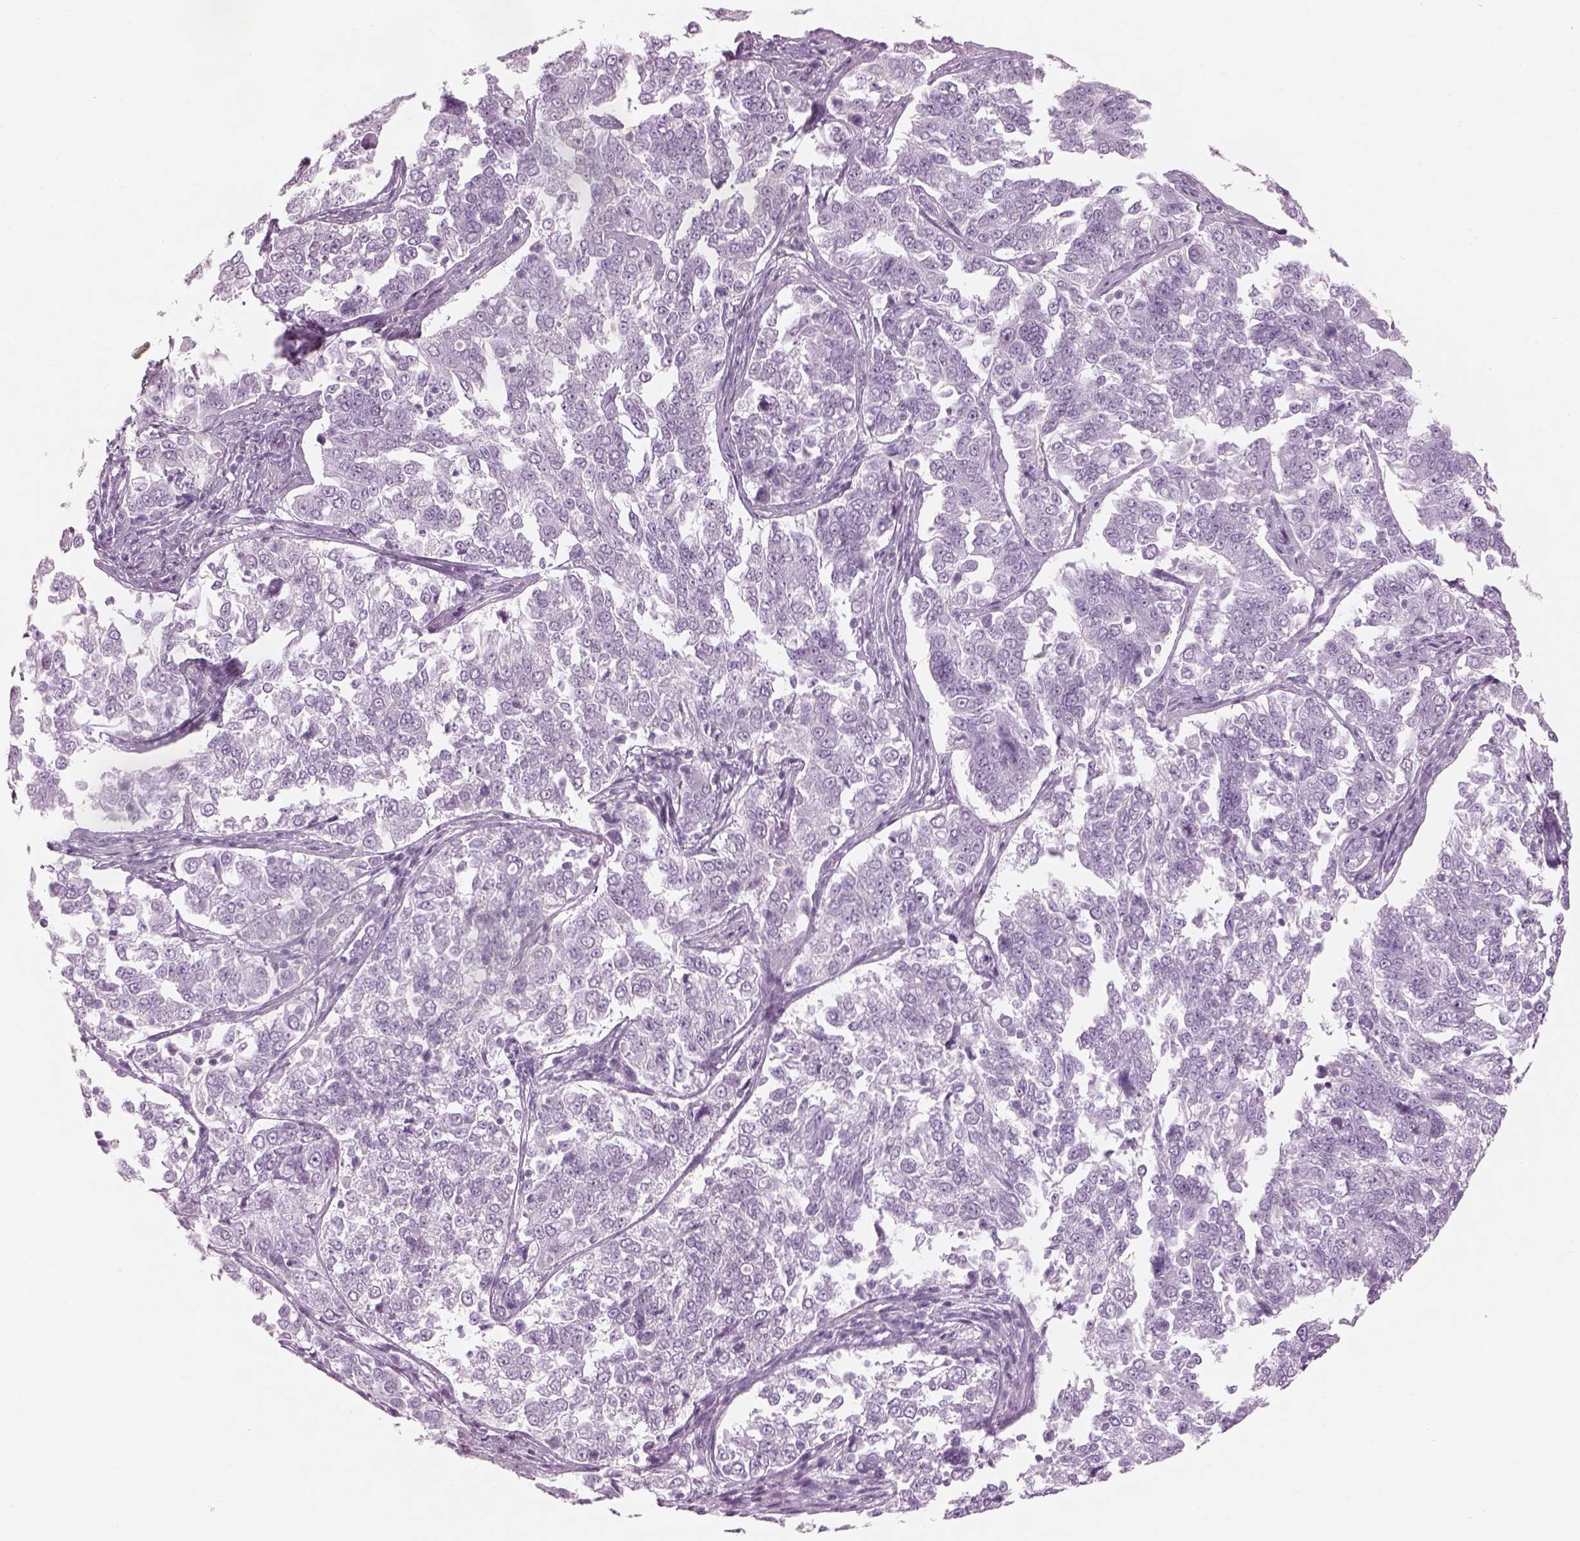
{"staining": {"intensity": "negative", "quantity": "none", "location": "none"}, "tissue": "endometrial cancer", "cell_type": "Tumor cells", "image_type": "cancer", "snomed": [{"axis": "morphology", "description": "Adenocarcinoma, NOS"}, {"axis": "topography", "description": "Endometrium"}], "caption": "There is no significant expression in tumor cells of endometrial adenocarcinoma.", "gene": "SAG", "patient": {"sex": "female", "age": 43}}